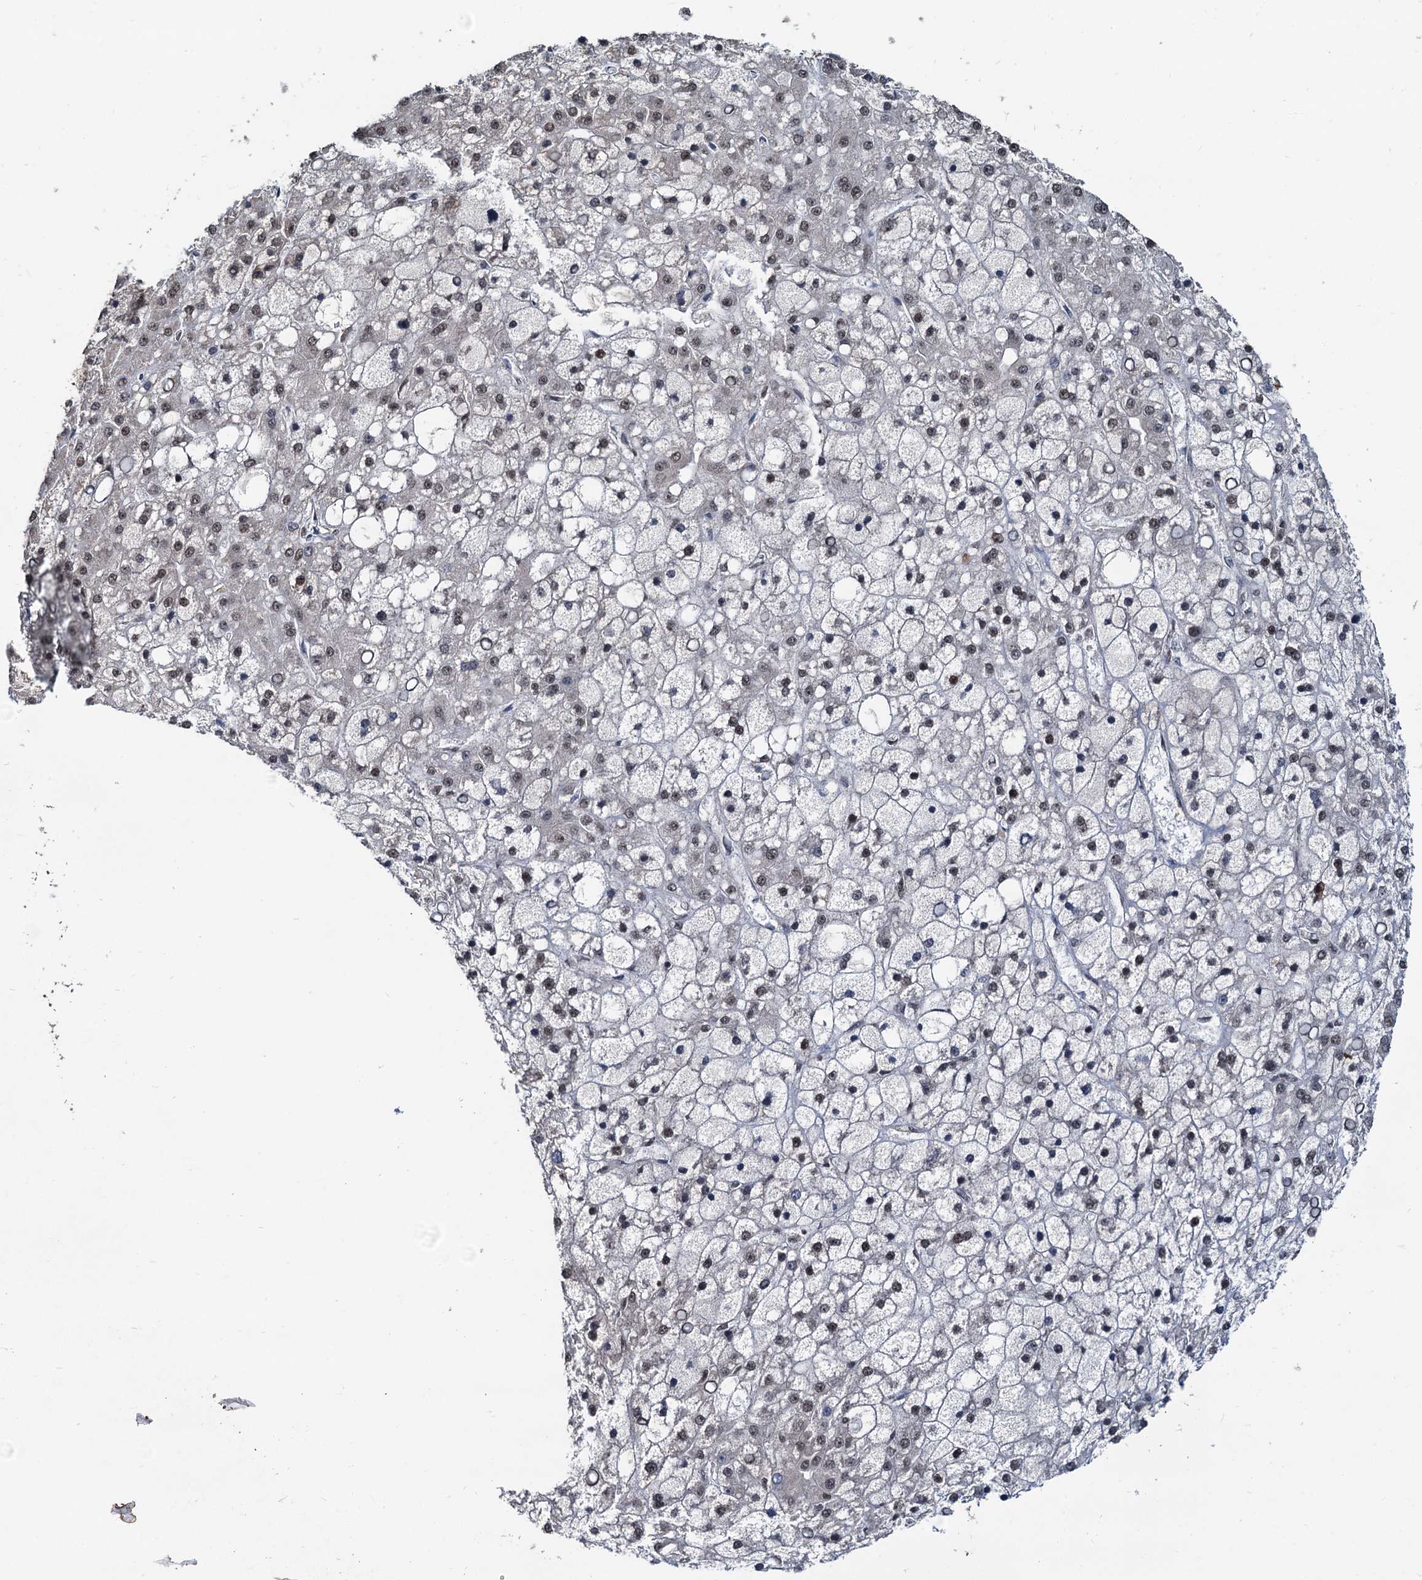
{"staining": {"intensity": "moderate", "quantity": "<25%", "location": "nuclear"}, "tissue": "liver cancer", "cell_type": "Tumor cells", "image_type": "cancer", "snomed": [{"axis": "morphology", "description": "Carcinoma, Hepatocellular, NOS"}, {"axis": "topography", "description": "Liver"}], "caption": "Moderate nuclear protein positivity is identified in approximately <25% of tumor cells in liver cancer (hepatocellular carcinoma).", "gene": "RSRC2", "patient": {"sex": "male", "age": 67}}